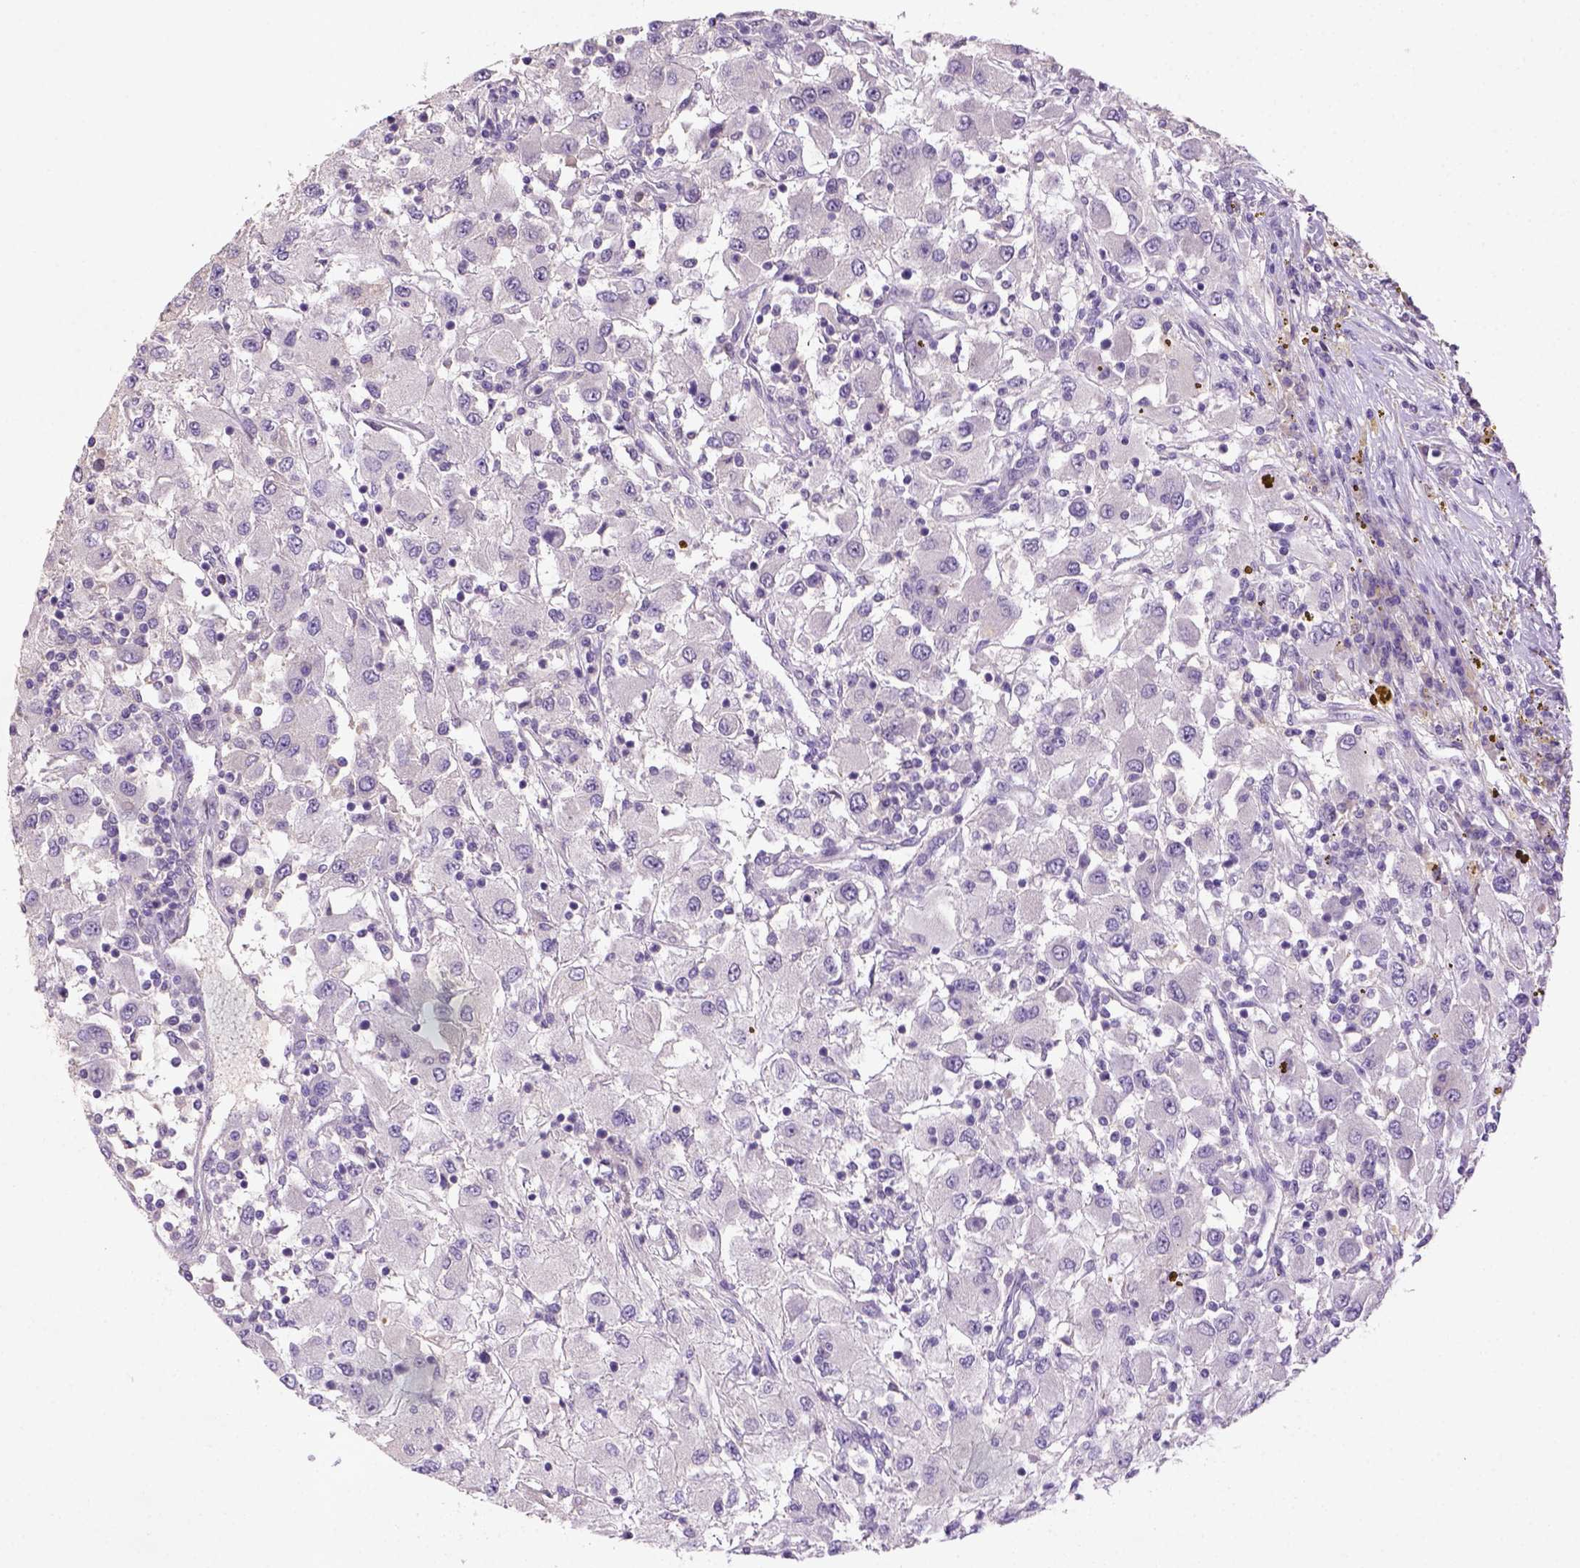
{"staining": {"intensity": "negative", "quantity": "none", "location": "none"}, "tissue": "renal cancer", "cell_type": "Tumor cells", "image_type": "cancer", "snomed": [{"axis": "morphology", "description": "Adenocarcinoma, NOS"}, {"axis": "topography", "description": "Kidney"}], "caption": "Human adenocarcinoma (renal) stained for a protein using immunohistochemistry exhibits no positivity in tumor cells.", "gene": "NLGN2", "patient": {"sex": "female", "age": 67}}